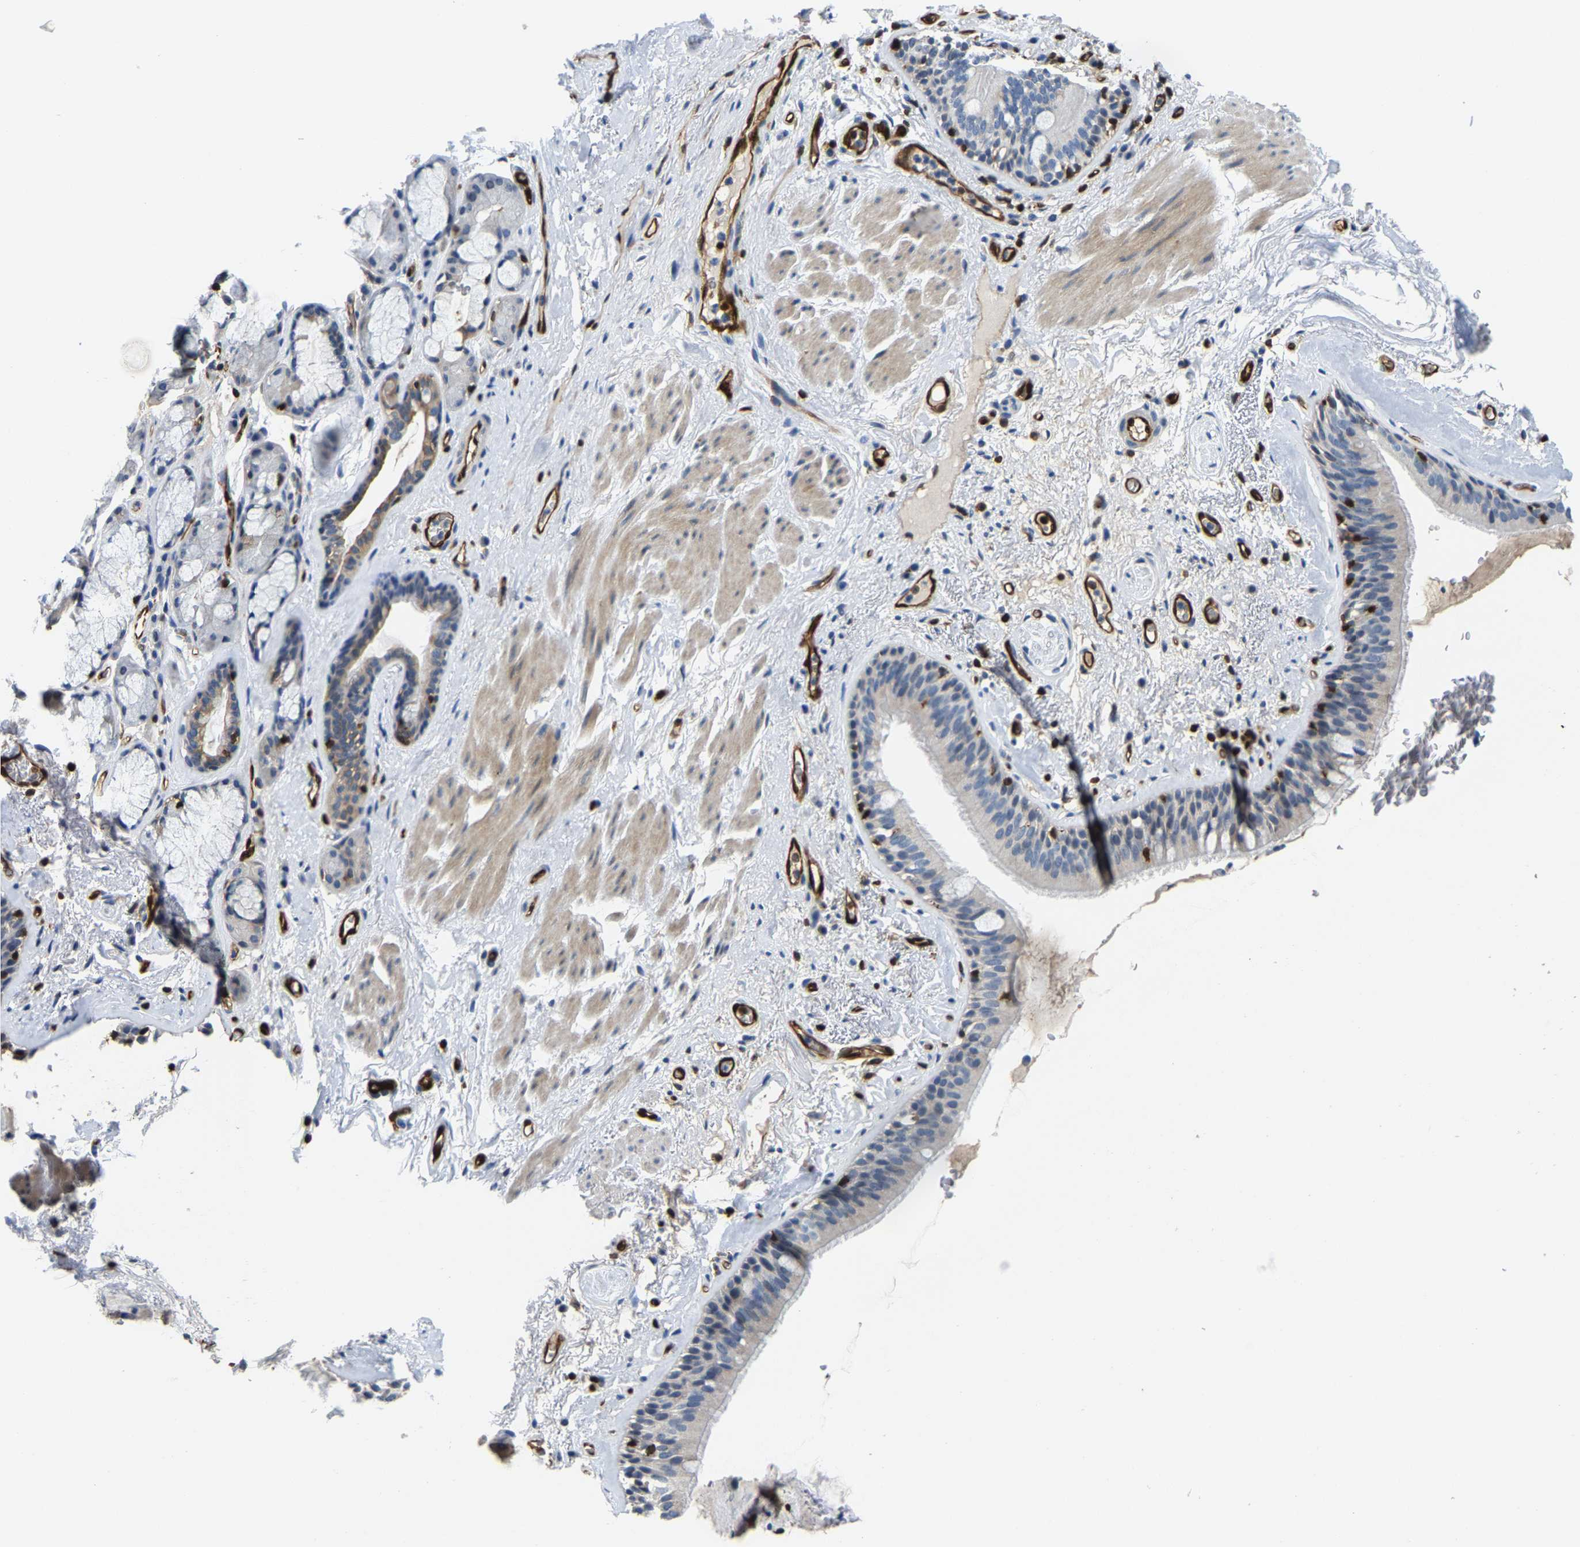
{"staining": {"intensity": "negative", "quantity": "none", "location": "none"}, "tissue": "bronchus", "cell_type": "Respiratory epithelial cells", "image_type": "normal", "snomed": [{"axis": "morphology", "description": "Normal tissue, NOS"}, {"axis": "topography", "description": "Cartilage tissue"}], "caption": "The image shows no significant positivity in respiratory epithelial cells of bronchus. (DAB immunohistochemistry (IHC), high magnification).", "gene": "GIMAP7", "patient": {"sex": "female", "age": 63}}